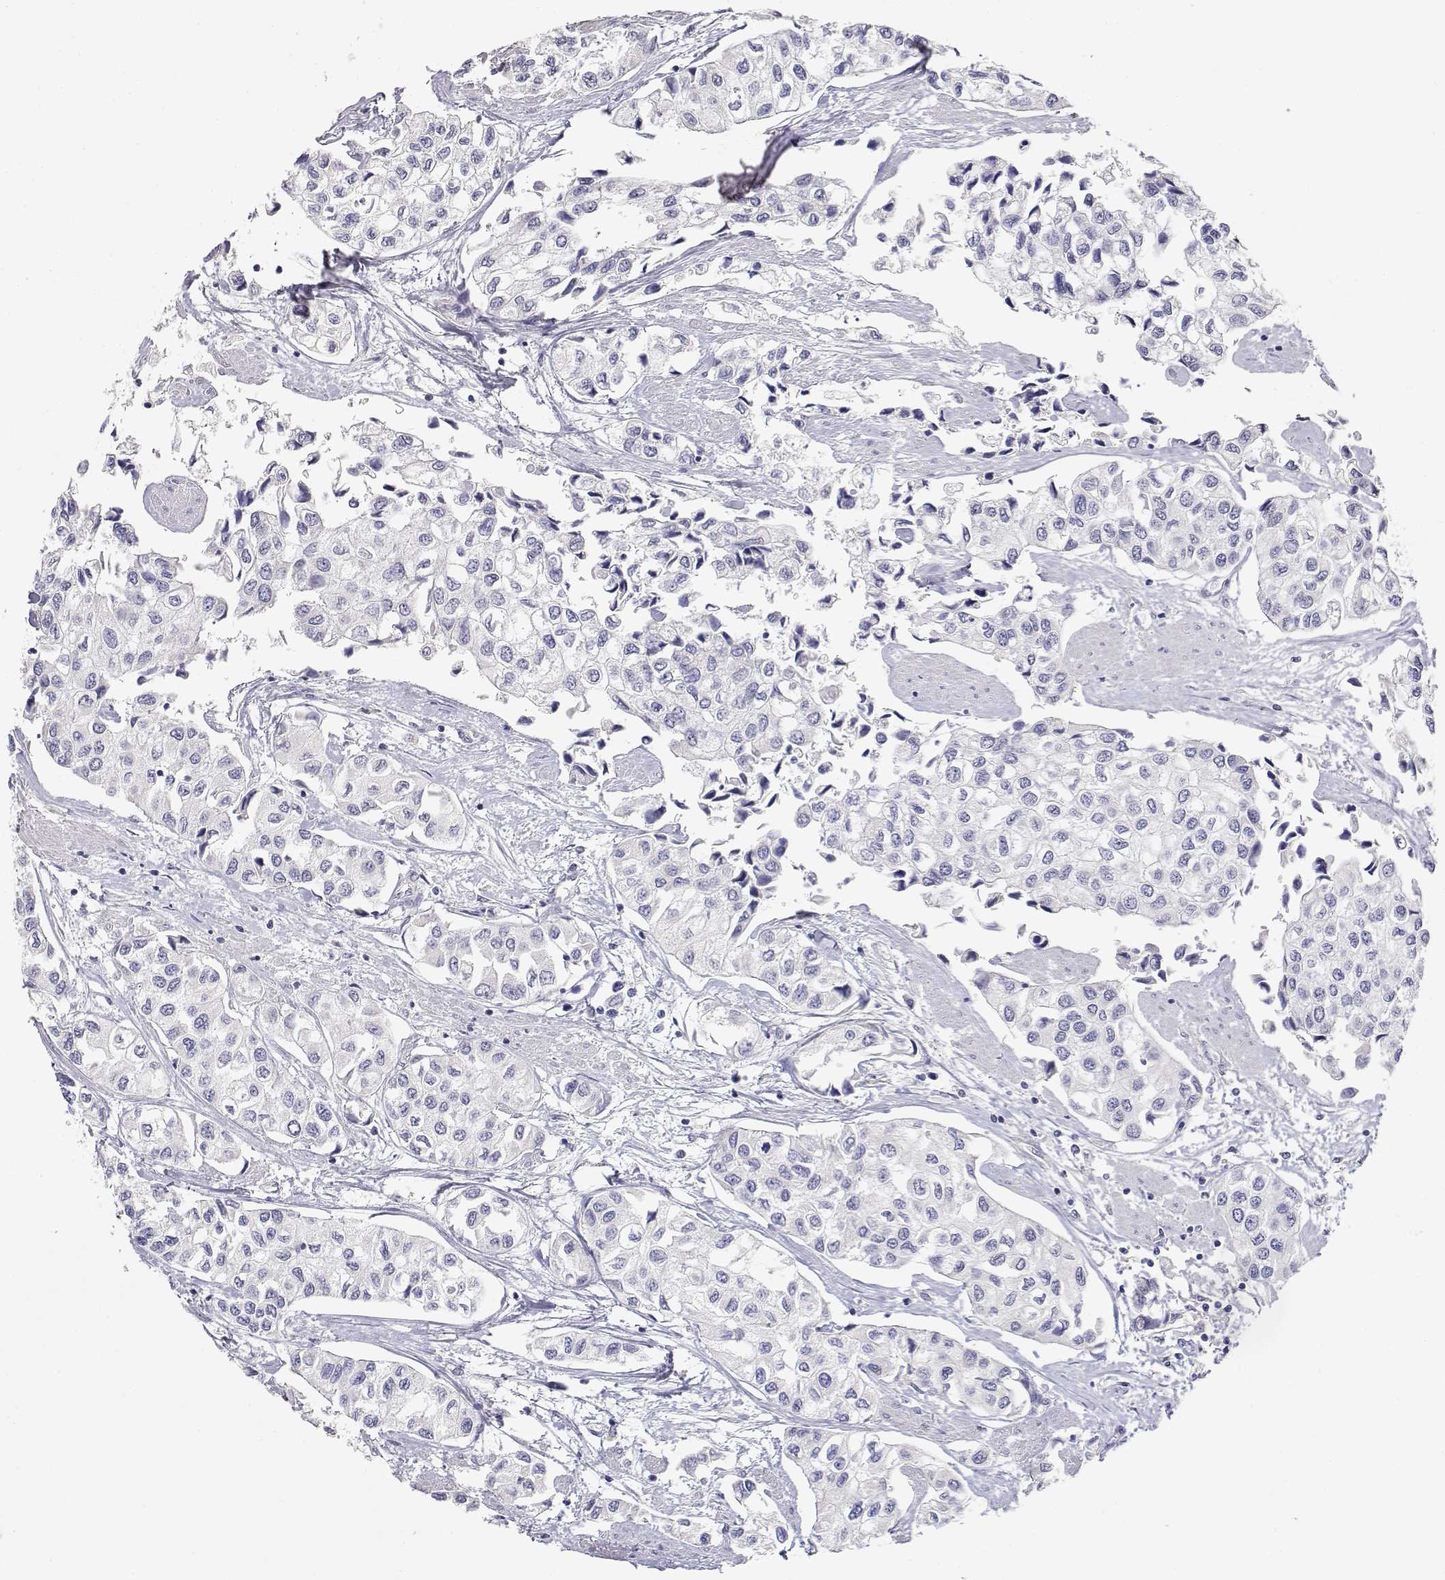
{"staining": {"intensity": "negative", "quantity": "none", "location": "none"}, "tissue": "urothelial cancer", "cell_type": "Tumor cells", "image_type": "cancer", "snomed": [{"axis": "morphology", "description": "Urothelial carcinoma, High grade"}, {"axis": "topography", "description": "Urinary bladder"}], "caption": "Human high-grade urothelial carcinoma stained for a protein using IHC shows no staining in tumor cells.", "gene": "ADA", "patient": {"sex": "male", "age": 73}}